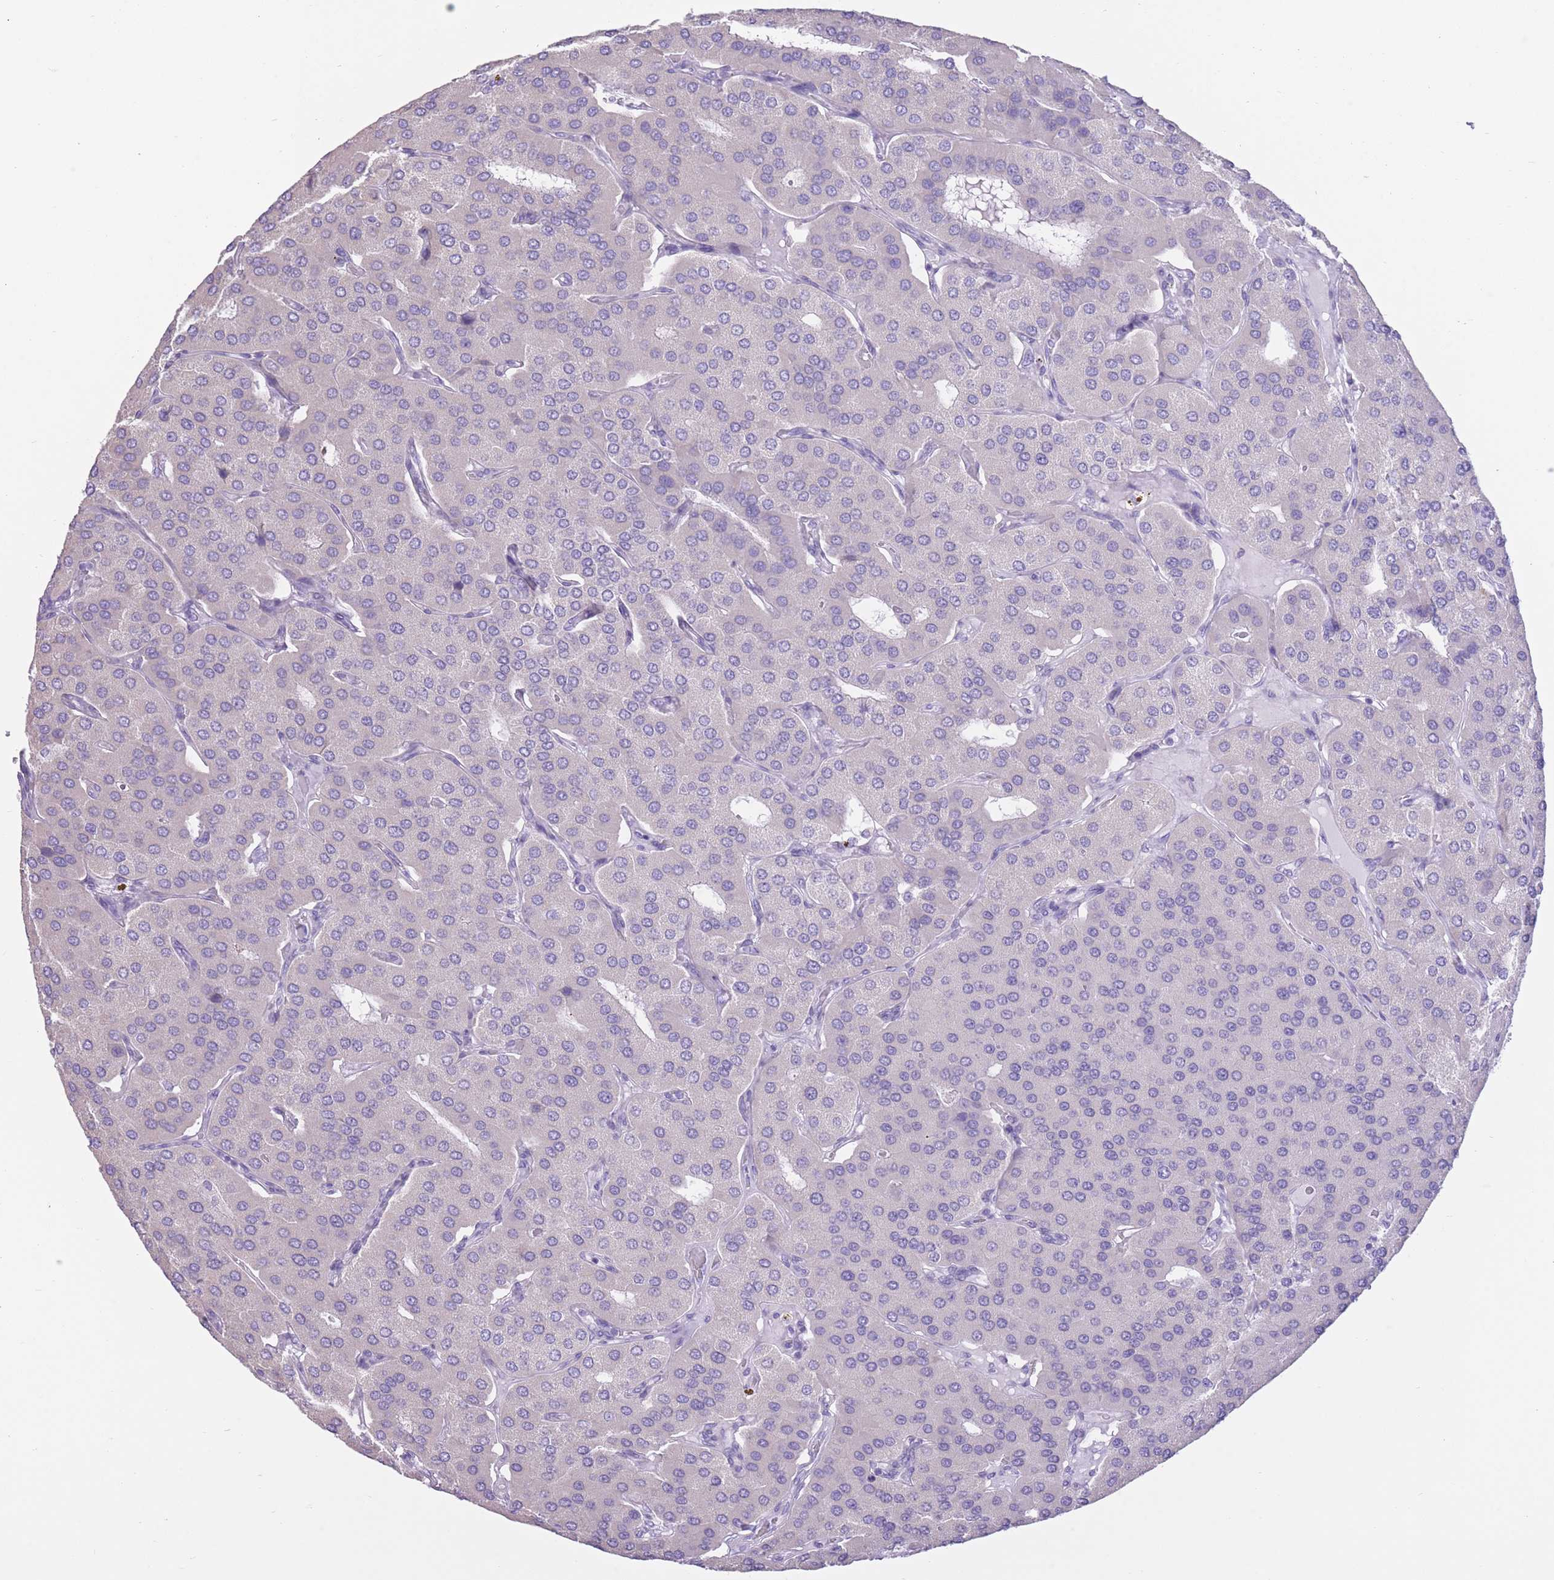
{"staining": {"intensity": "negative", "quantity": "none", "location": "none"}, "tissue": "parathyroid gland", "cell_type": "Glandular cells", "image_type": "normal", "snomed": [{"axis": "morphology", "description": "Normal tissue, NOS"}, {"axis": "morphology", "description": "Adenoma, NOS"}, {"axis": "topography", "description": "Parathyroid gland"}], "caption": "Immunohistochemistry micrograph of benign parathyroid gland: parathyroid gland stained with DAB reveals no significant protein expression in glandular cells.", "gene": "WDR70", "patient": {"sex": "female", "age": 86}}